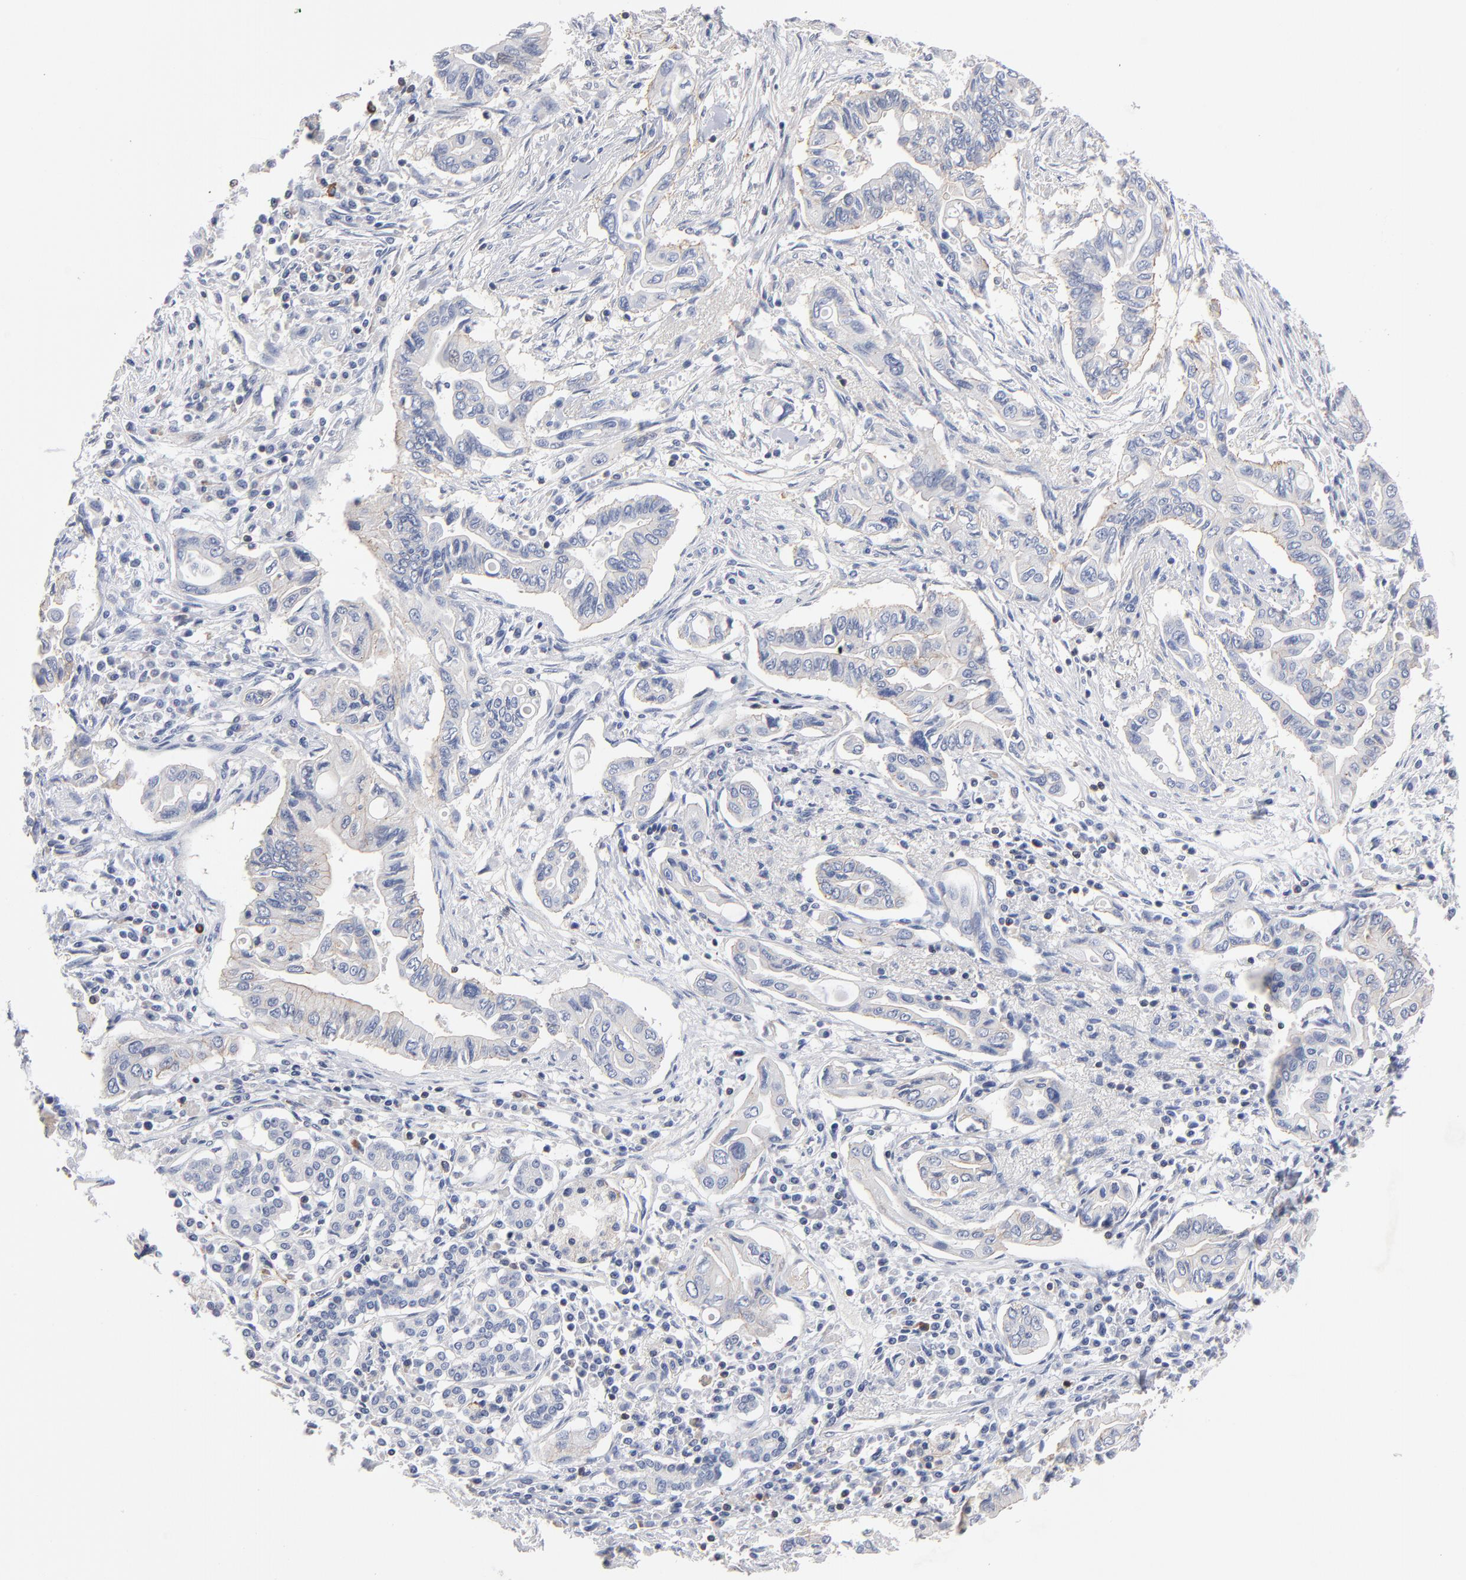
{"staining": {"intensity": "weak", "quantity": "<25%", "location": "cytoplasmic/membranous"}, "tissue": "pancreatic cancer", "cell_type": "Tumor cells", "image_type": "cancer", "snomed": [{"axis": "morphology", "description": "Adenocarcinoma, NOS"}, {"axis": "topography", "description": "Pancreas"}], "caption": "There is no significant staining in tumor cells of pancreatic cancer (adenocarcinoma).", "gene": "PDLIM2", "patient": {"sex": "female", "age": 57}}